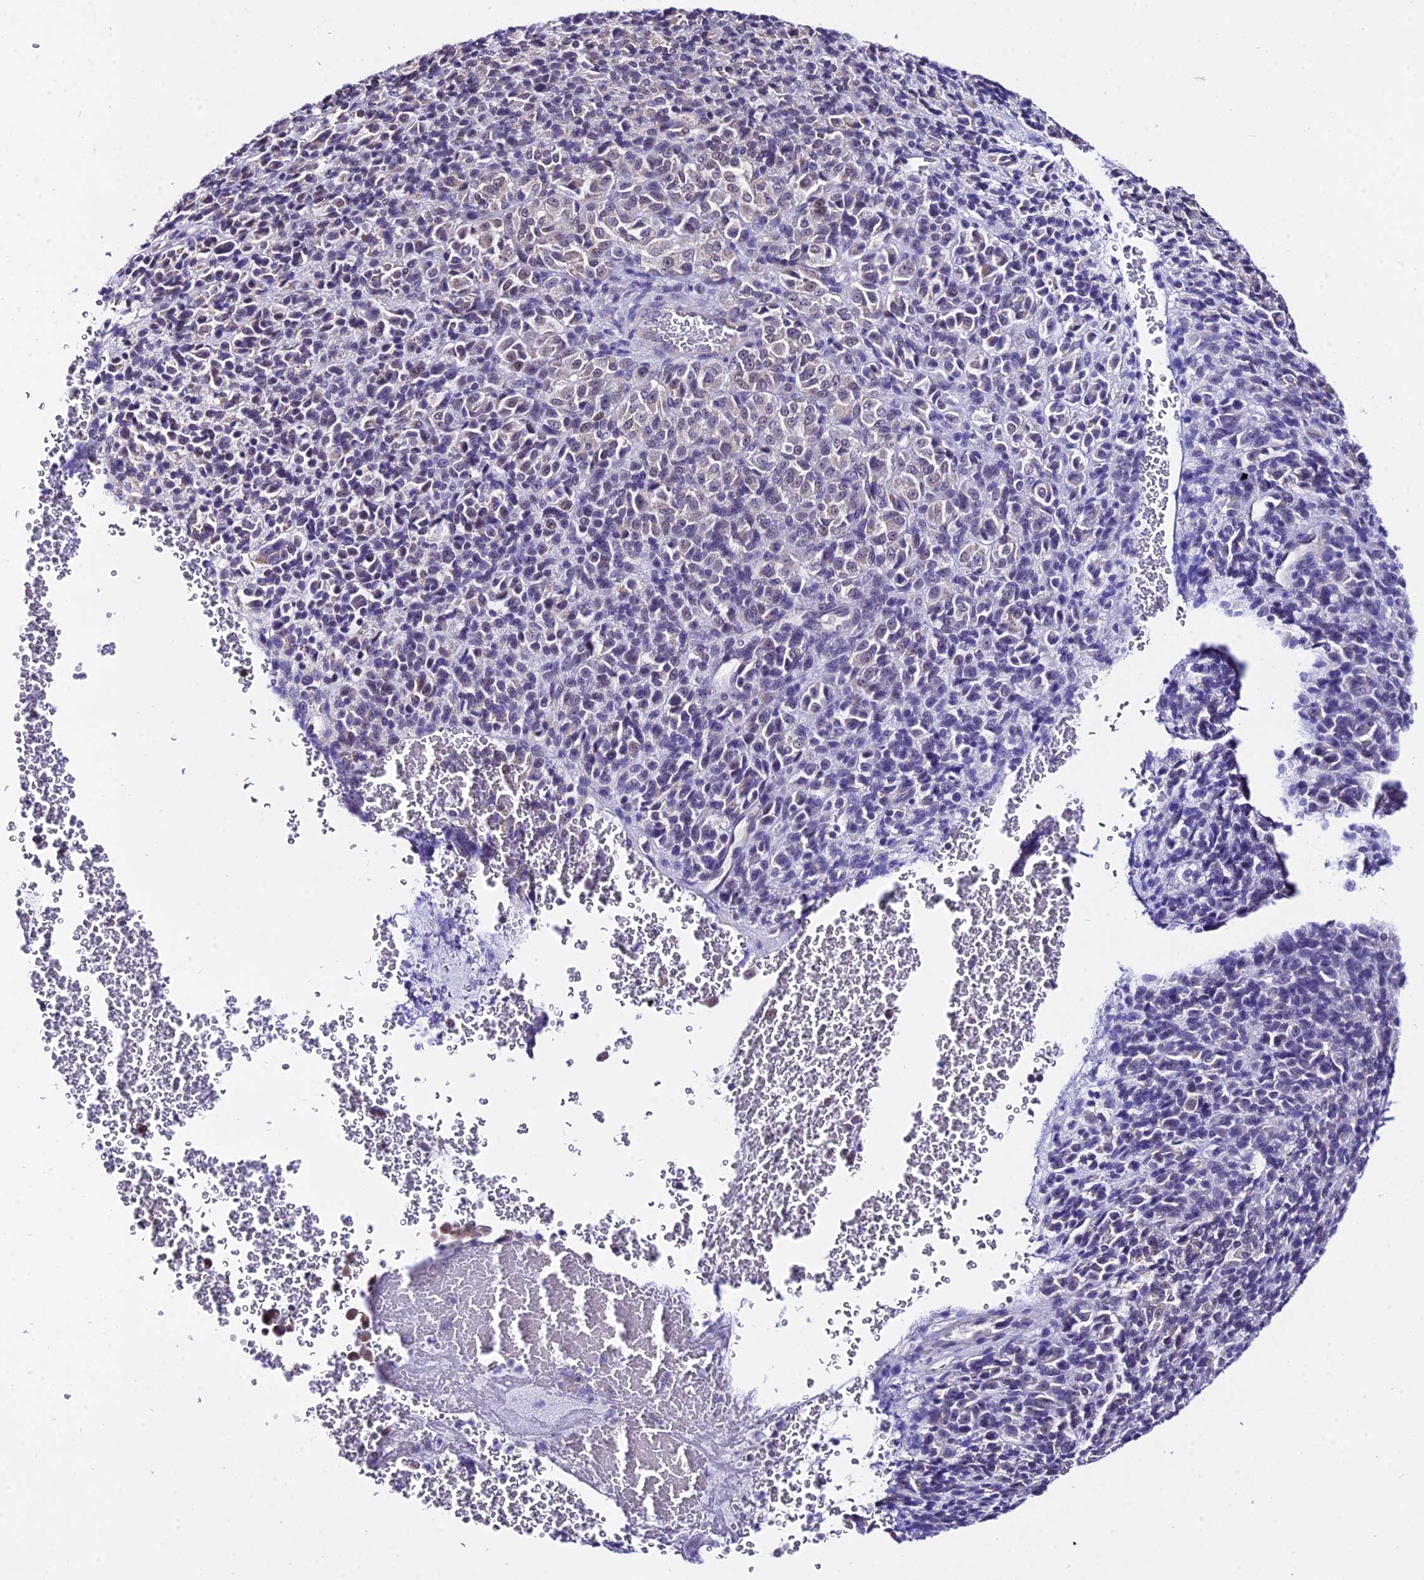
{"staining": {"intensity": "negative", "quantity": "none", "location": "none"}, "tissue": "melanoma", "cell_type": "Tumor cells", "image_type": "cancer", "snomed": [{"axis": "morphology", "description": "Malignant melanoma, Metastatic site"}, {"axis": "topography", "description": "Brain"}], "caption": "High magnification brightfield microscopy of malignant melanoma (metastatic site) stained with DAB (brown) and counterstained with hematoxylin (blue): tumor cells show no significant staining.", "gene": "POLR2I", "patient": {"sex": "female", "age": 56}}